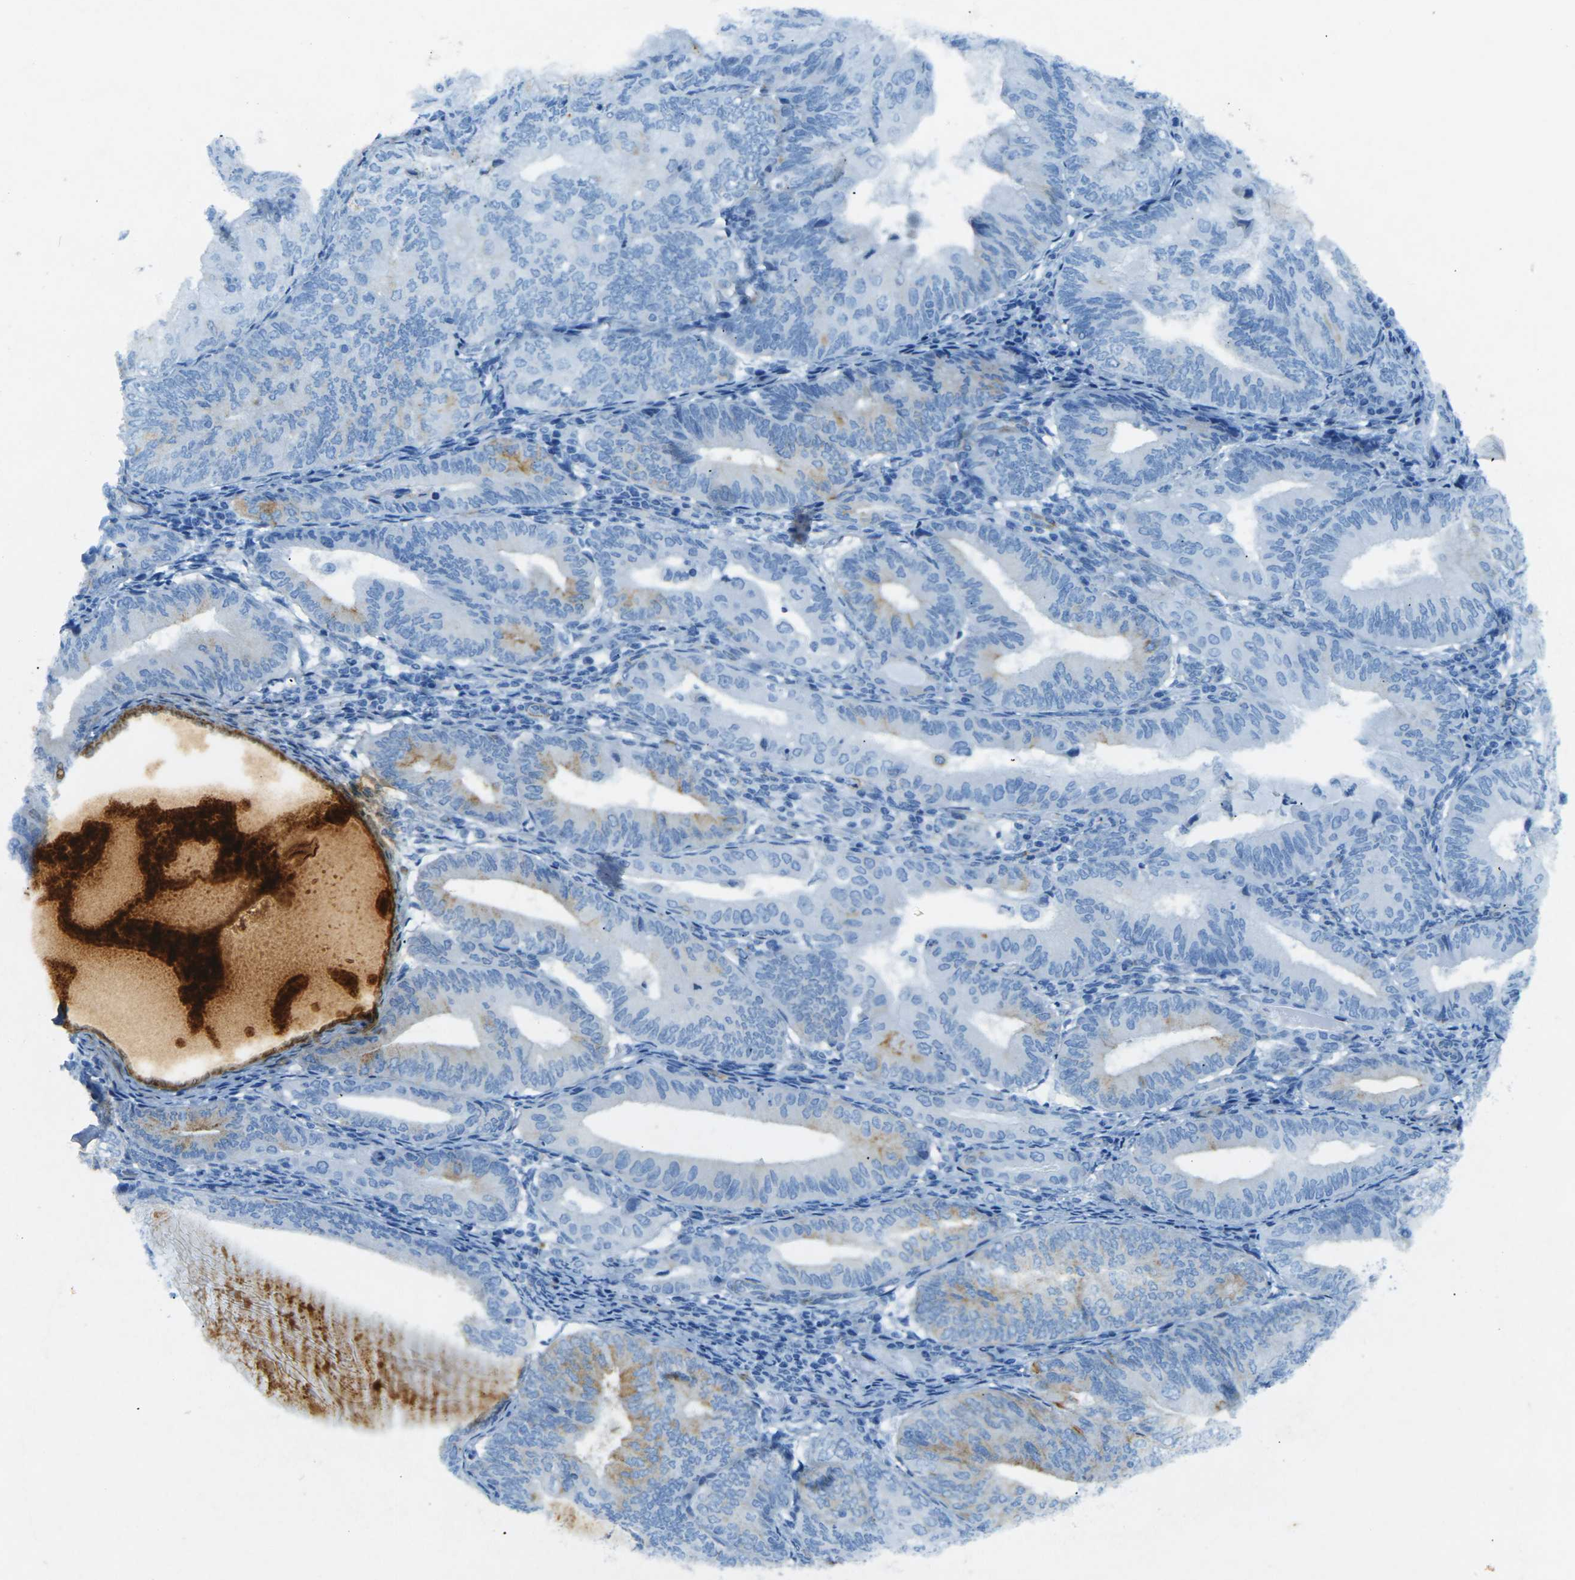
{"staining": {"intensity": "moderate", "quantity": "25%-75%", "location": "cytoplasmic/membranous"}, "tissue": "endometrial cancer", "cell_type": "Tumor cells", "image_type": "cancer", "snomed": [{"axis": "morphology", "description": "Adenocarcinoma, NOS"}, {"axis": "topography", "description": "Endometrium"}], "caption": "Immunohistochemical staining of endometrial adenocarcinoma reveals moderate cytoplasmic/membranous protein staining in approximately 25%-75% of tumor cells.", "gene": "SORT1", "patient": {"sex": "female", "age": 81}}